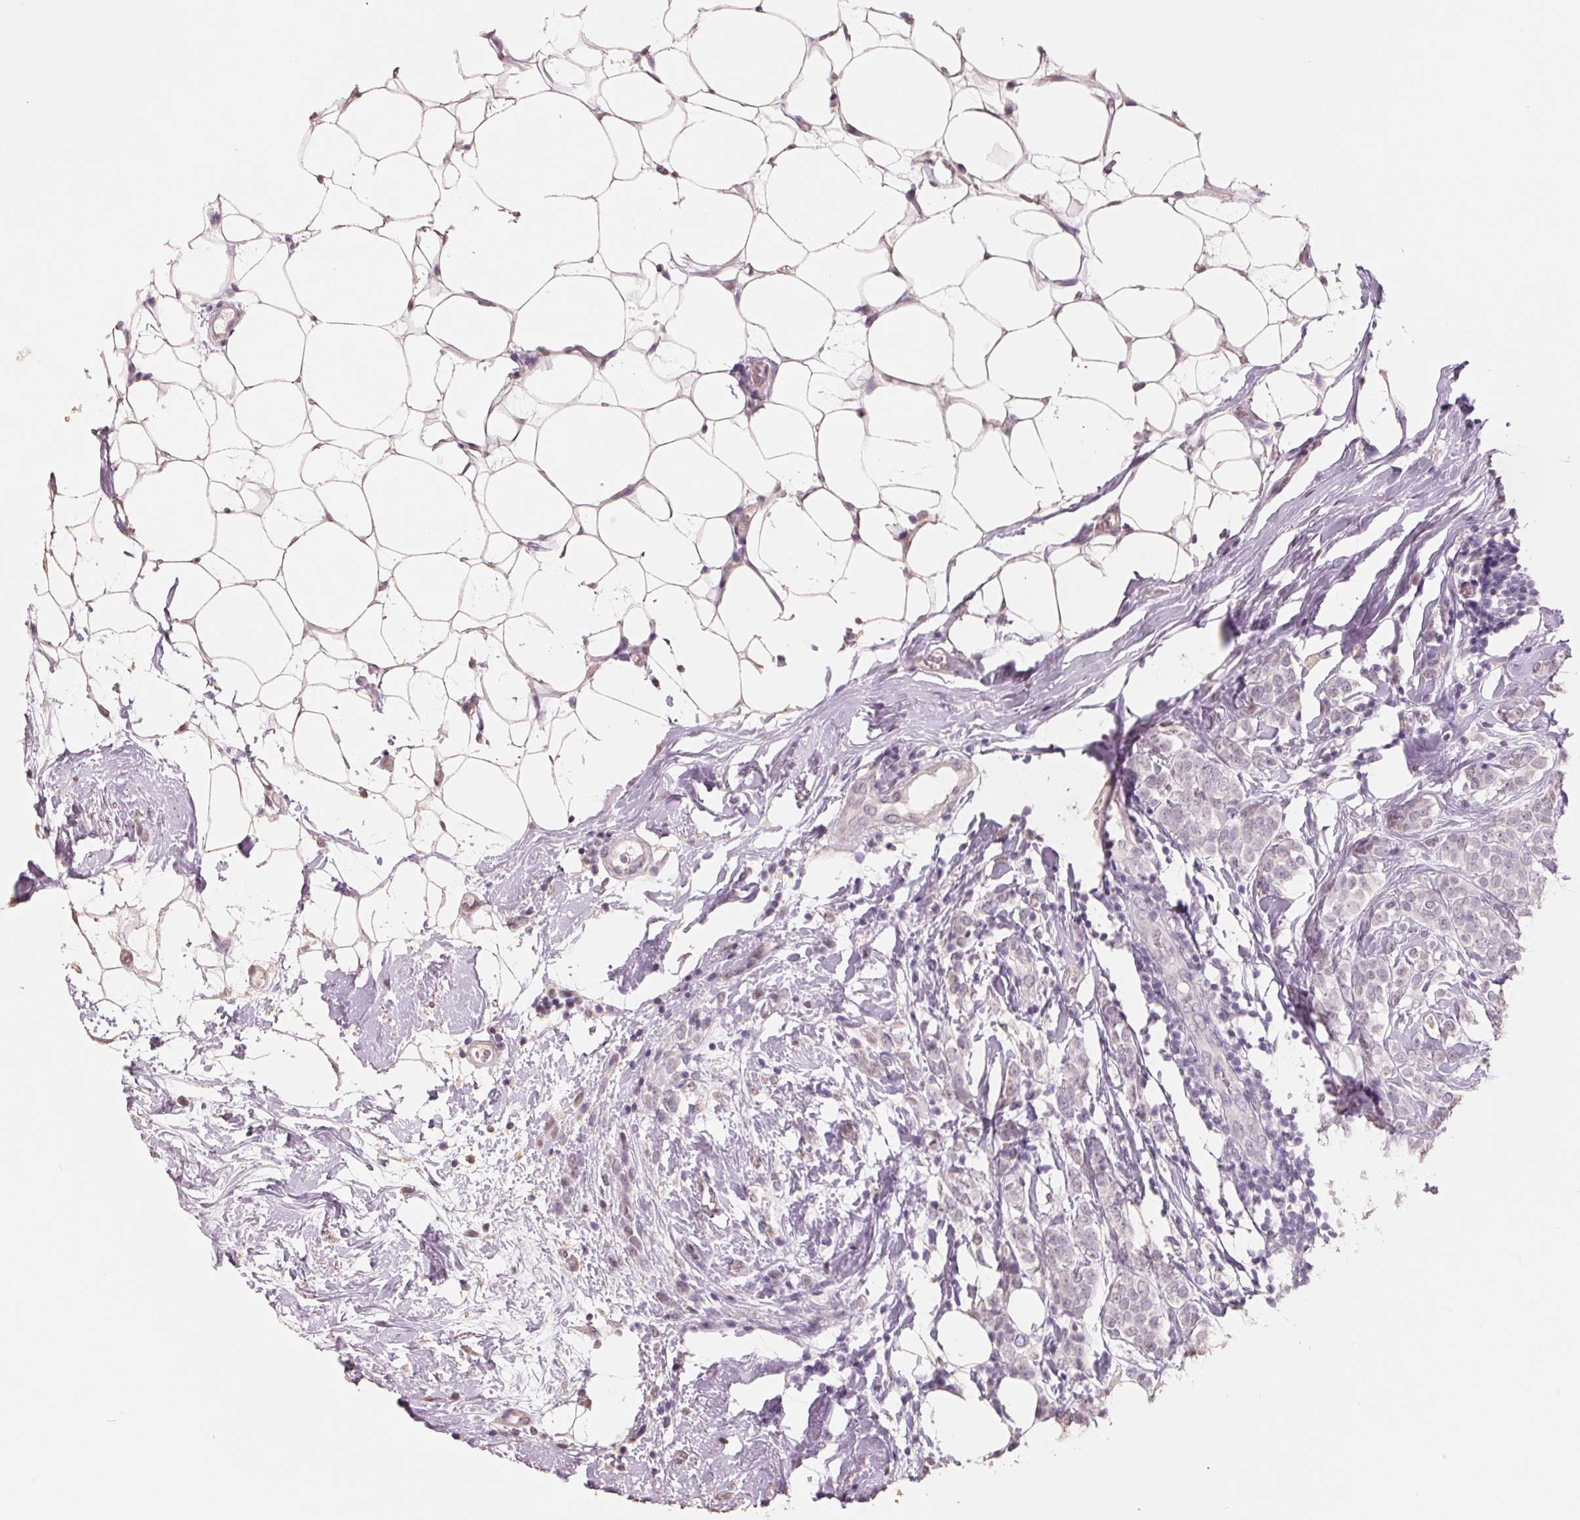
{"staining": {"intensity": "weak", "quantity": "25%-75%", "location": "nuclear"}, "tissue": "breast cancer", "cell_type": "Tumor cells", "image_type": "cancer", "snomed": [{"axis": "morphology", "description": "Lobular carcinoma"}, {"axis": "topography", "description": "Breast"}], "caption": "Protein staining of lobular carcinoma (breast) tissue displays weak nuclear staining in about 25%-75% of tumor cells.", "gene": "FTCD", "patient": {"sex": "female", "age": 49}}